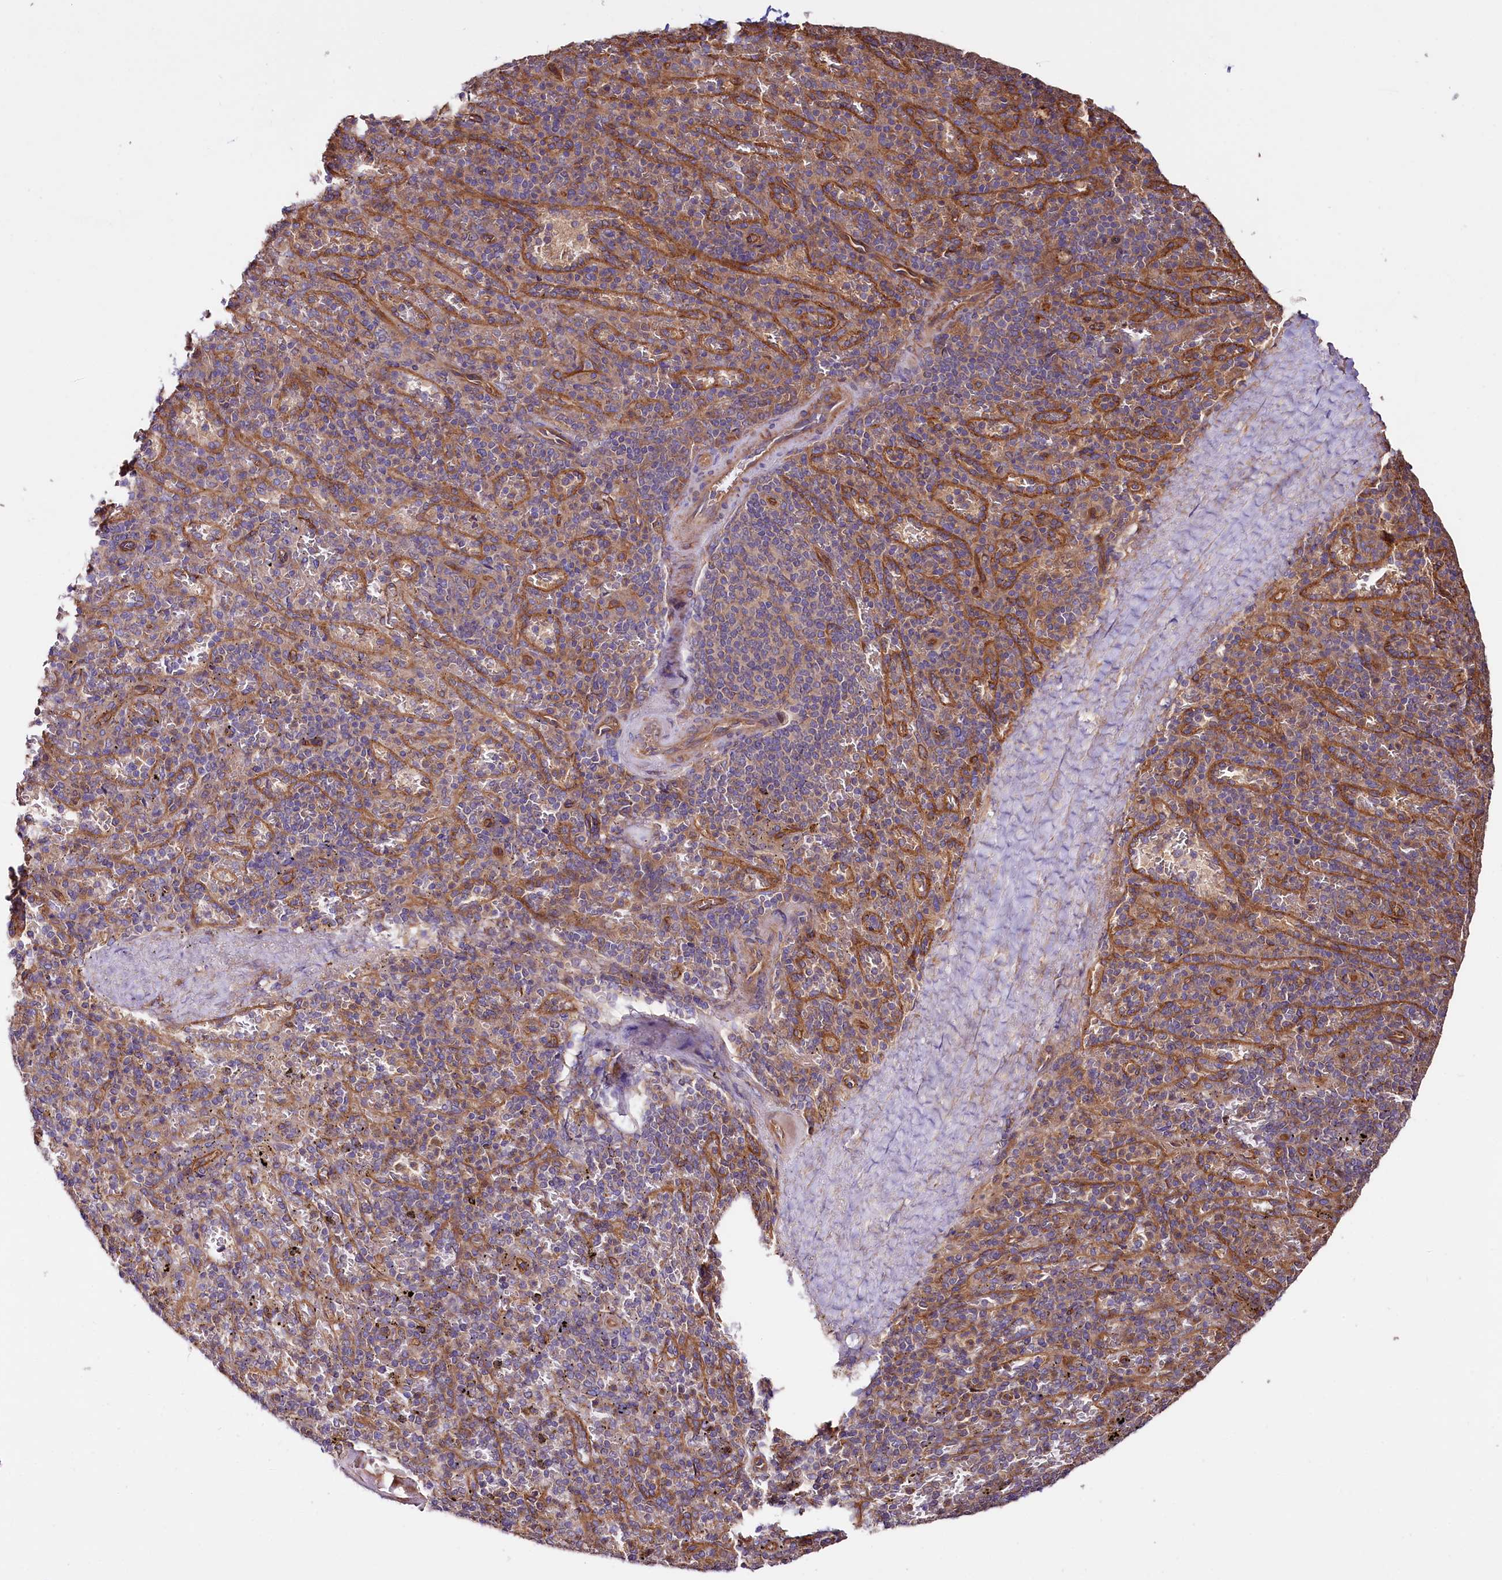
{"staining": {"intensity": "negative", "quantity": "none", "location": "none"}, "tissue": "spleen", "cell_type": "Cells in red pulp", "image_type": "normal", "snomed": [{"axis": "morphology", "description": "Normal tissue, NOS"}, {"axis": "topography", "description": "Spleen"}], "caption": "Immunohistochemical staining of unremarkable spleen displays no significant expression in cells in red pulp.", "gene": "CEP295", "patient": {"sex": "male", "age": 82}}